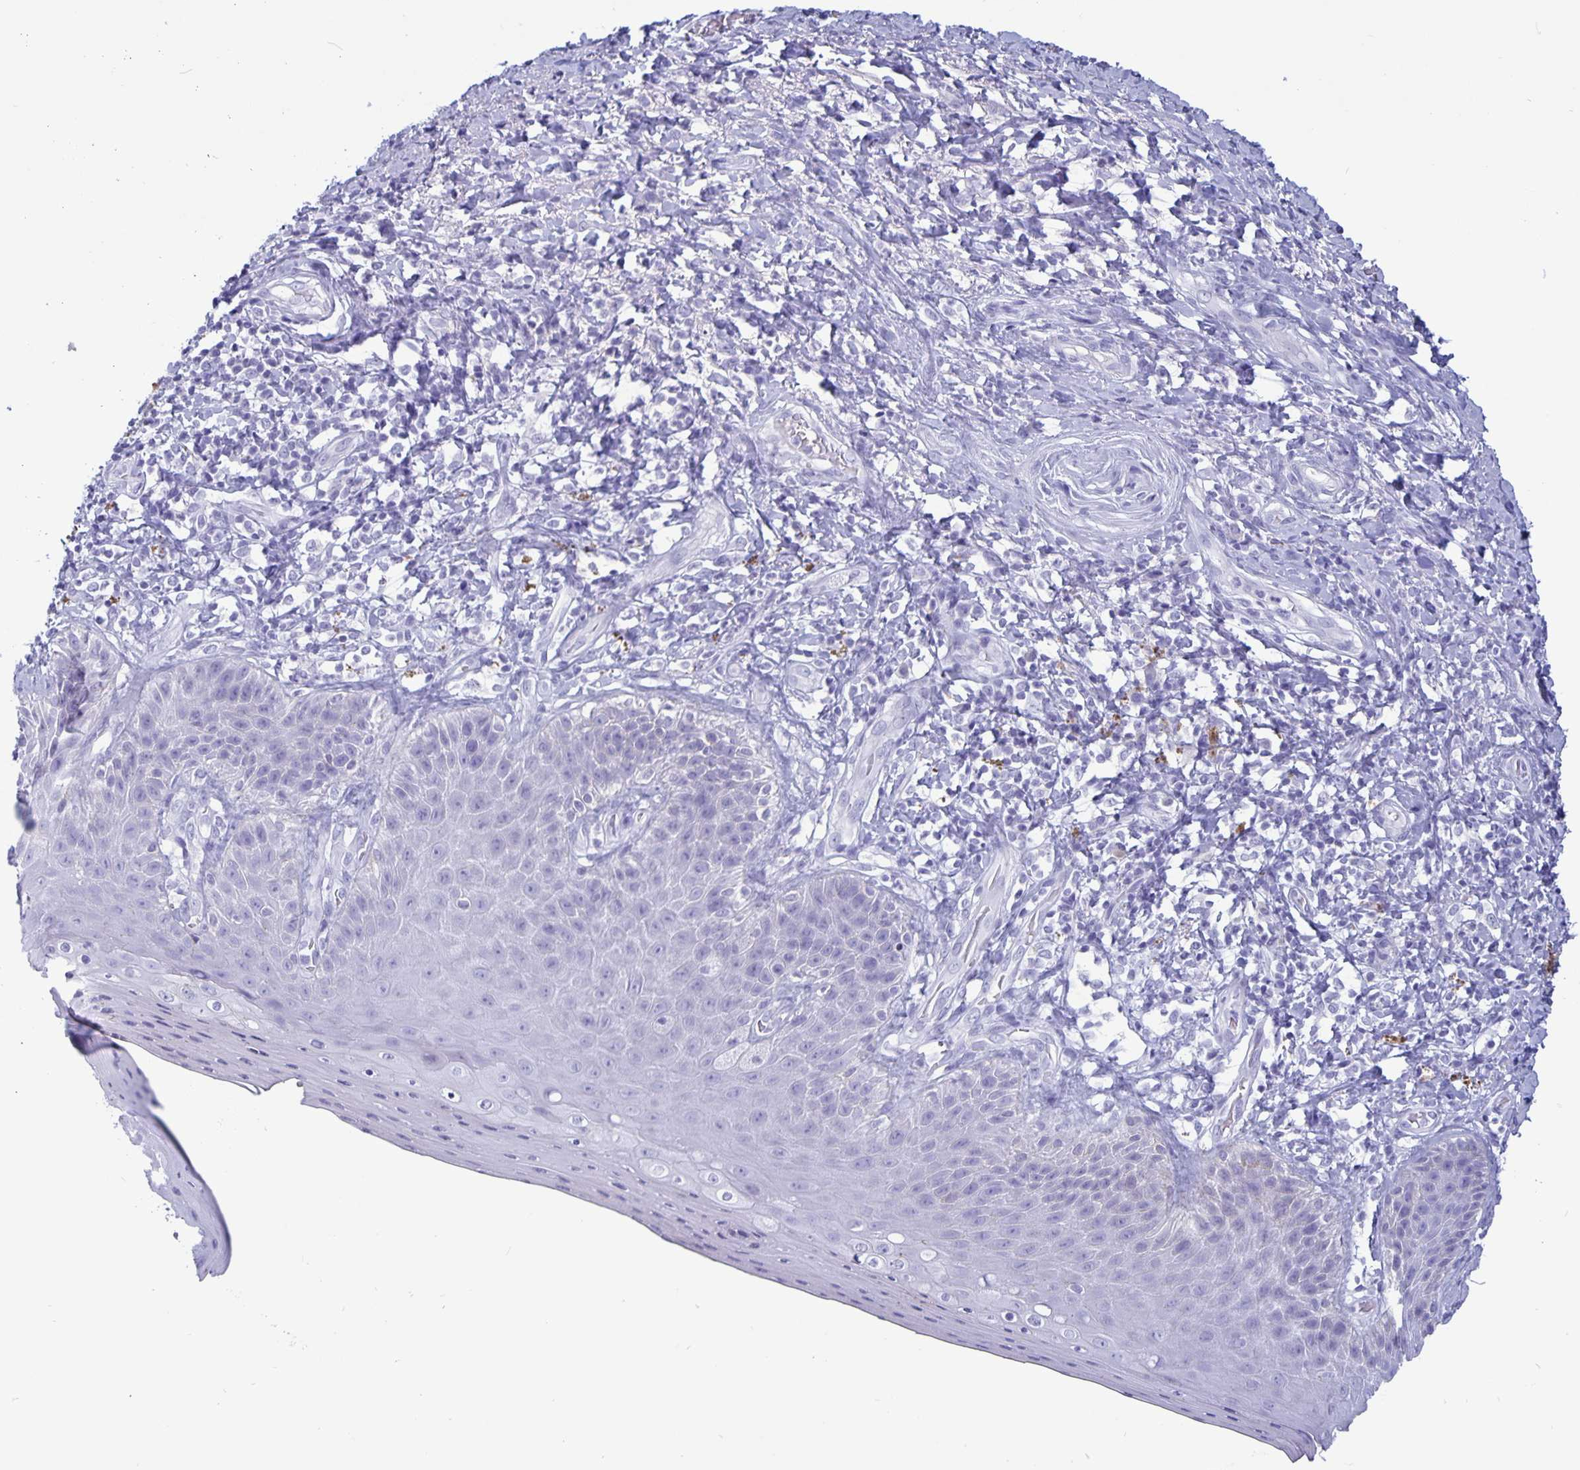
{"staining": {"intensity": "negative", "quantity": "none", "location": "none"}, "tissue": "skin", "cell_type": "Epidermal cells", "image_type": "normal", "snomed": [{"axis": "morphology", "description": "Normal tissue, NOS"}, {"axis": "topography", "description": "Anal"}, {"axis": "topography", "description": "Peripheral nerve tissue"}], "caption": "Skin was stained to show a protein in brown. There is no significant staining in epidermal cells. (Immunohistochemistry (ihc), brightfield microscopy, high magnification).", "gene": "BPIFA3", "patient": {"sex": "male", "age": 53}}